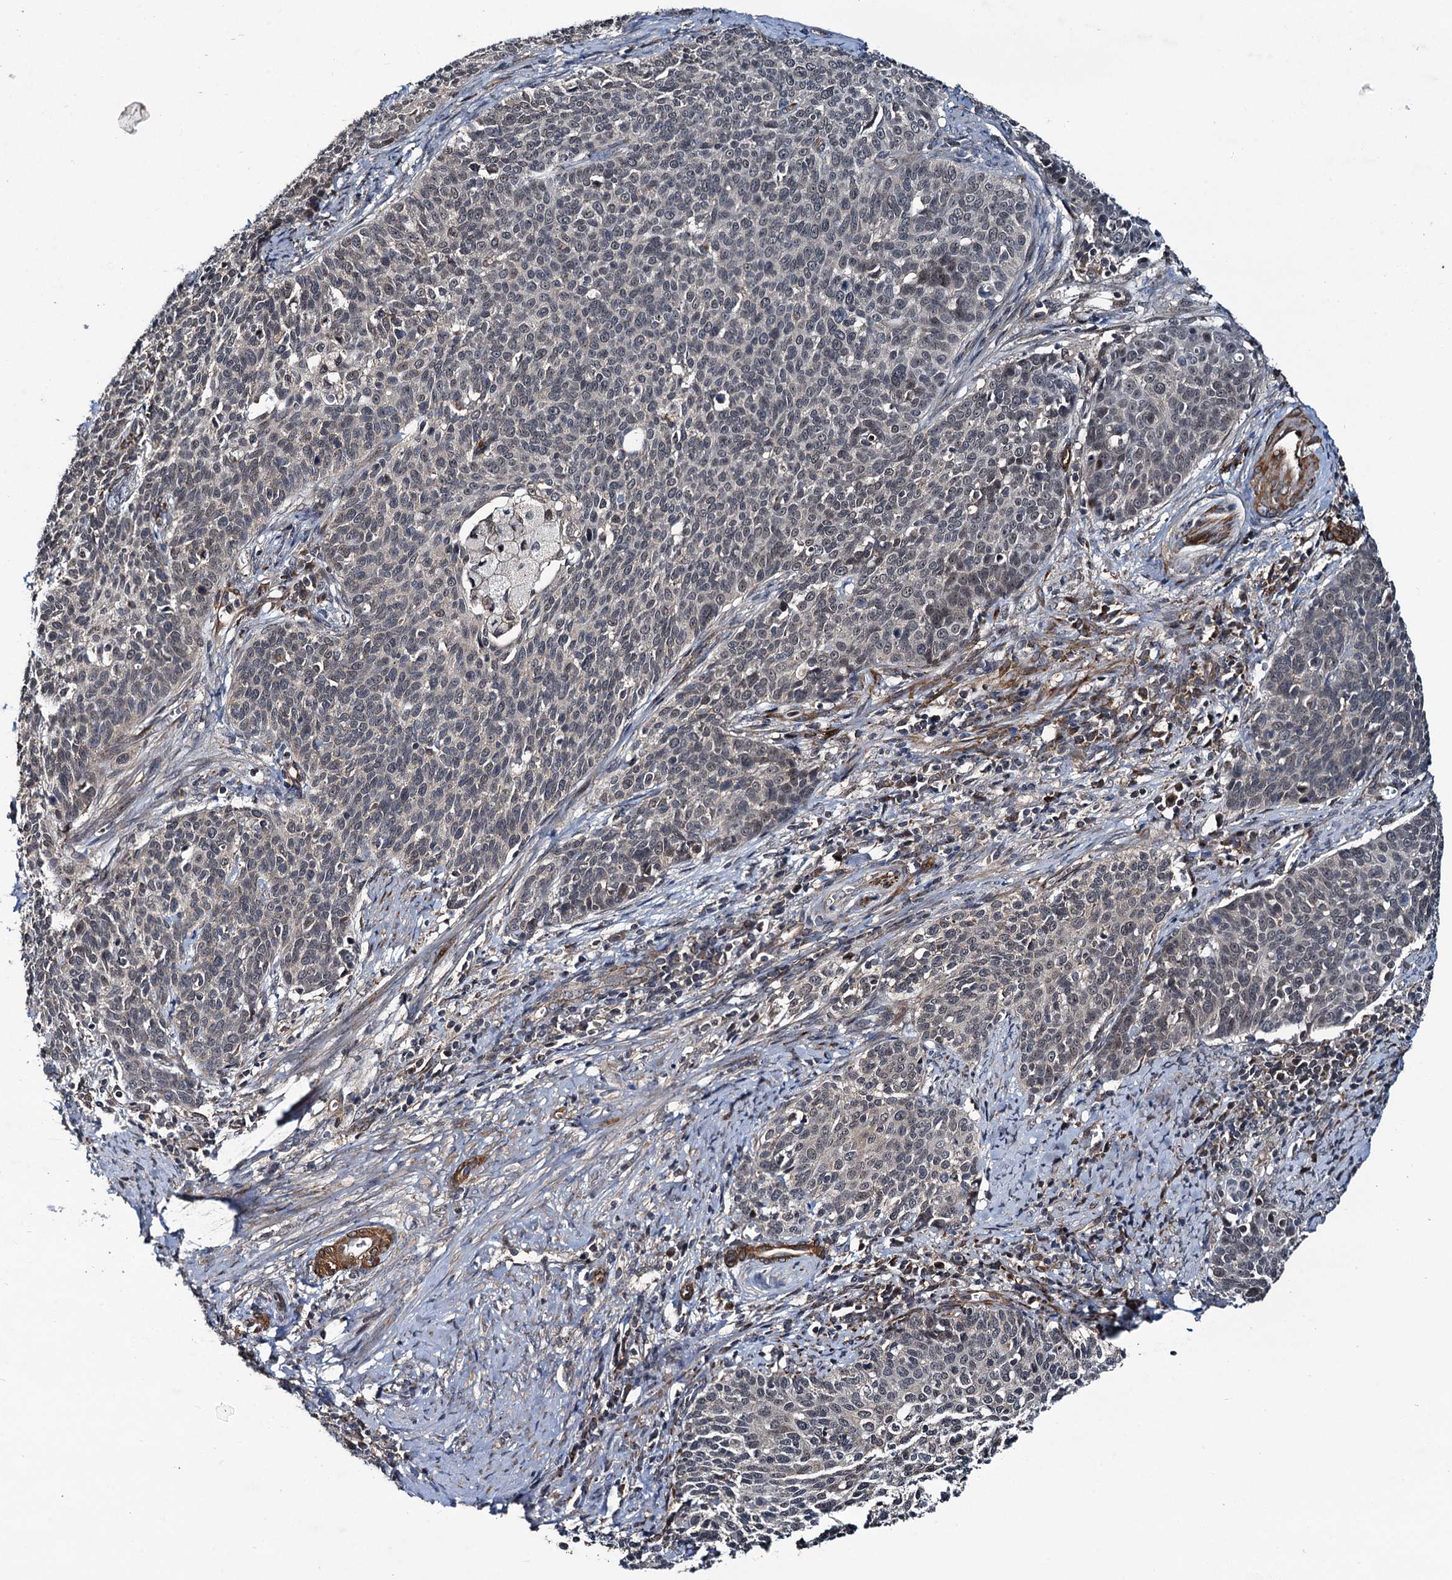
{"staining": {"intensity": "weak", "quantity": "<25%", "location": "cytoplasmic/membranous,nuclear"}, "tissue": "cervical cancer", "cell_type": "Tumor cells", "image_type": "cancer", "snomed": [{"axis": "morphology", "description": "Squamous cell carcinoma, NOS"}, {"axis": "topography", "description": "Cervix"}], "caption": "IHC of human cervical cancer (squamous cell carcinoma) shows no positivity in tumor cells.", "gene": "ARHGAP42", "patient": {"sex": "female", "age": 39}}